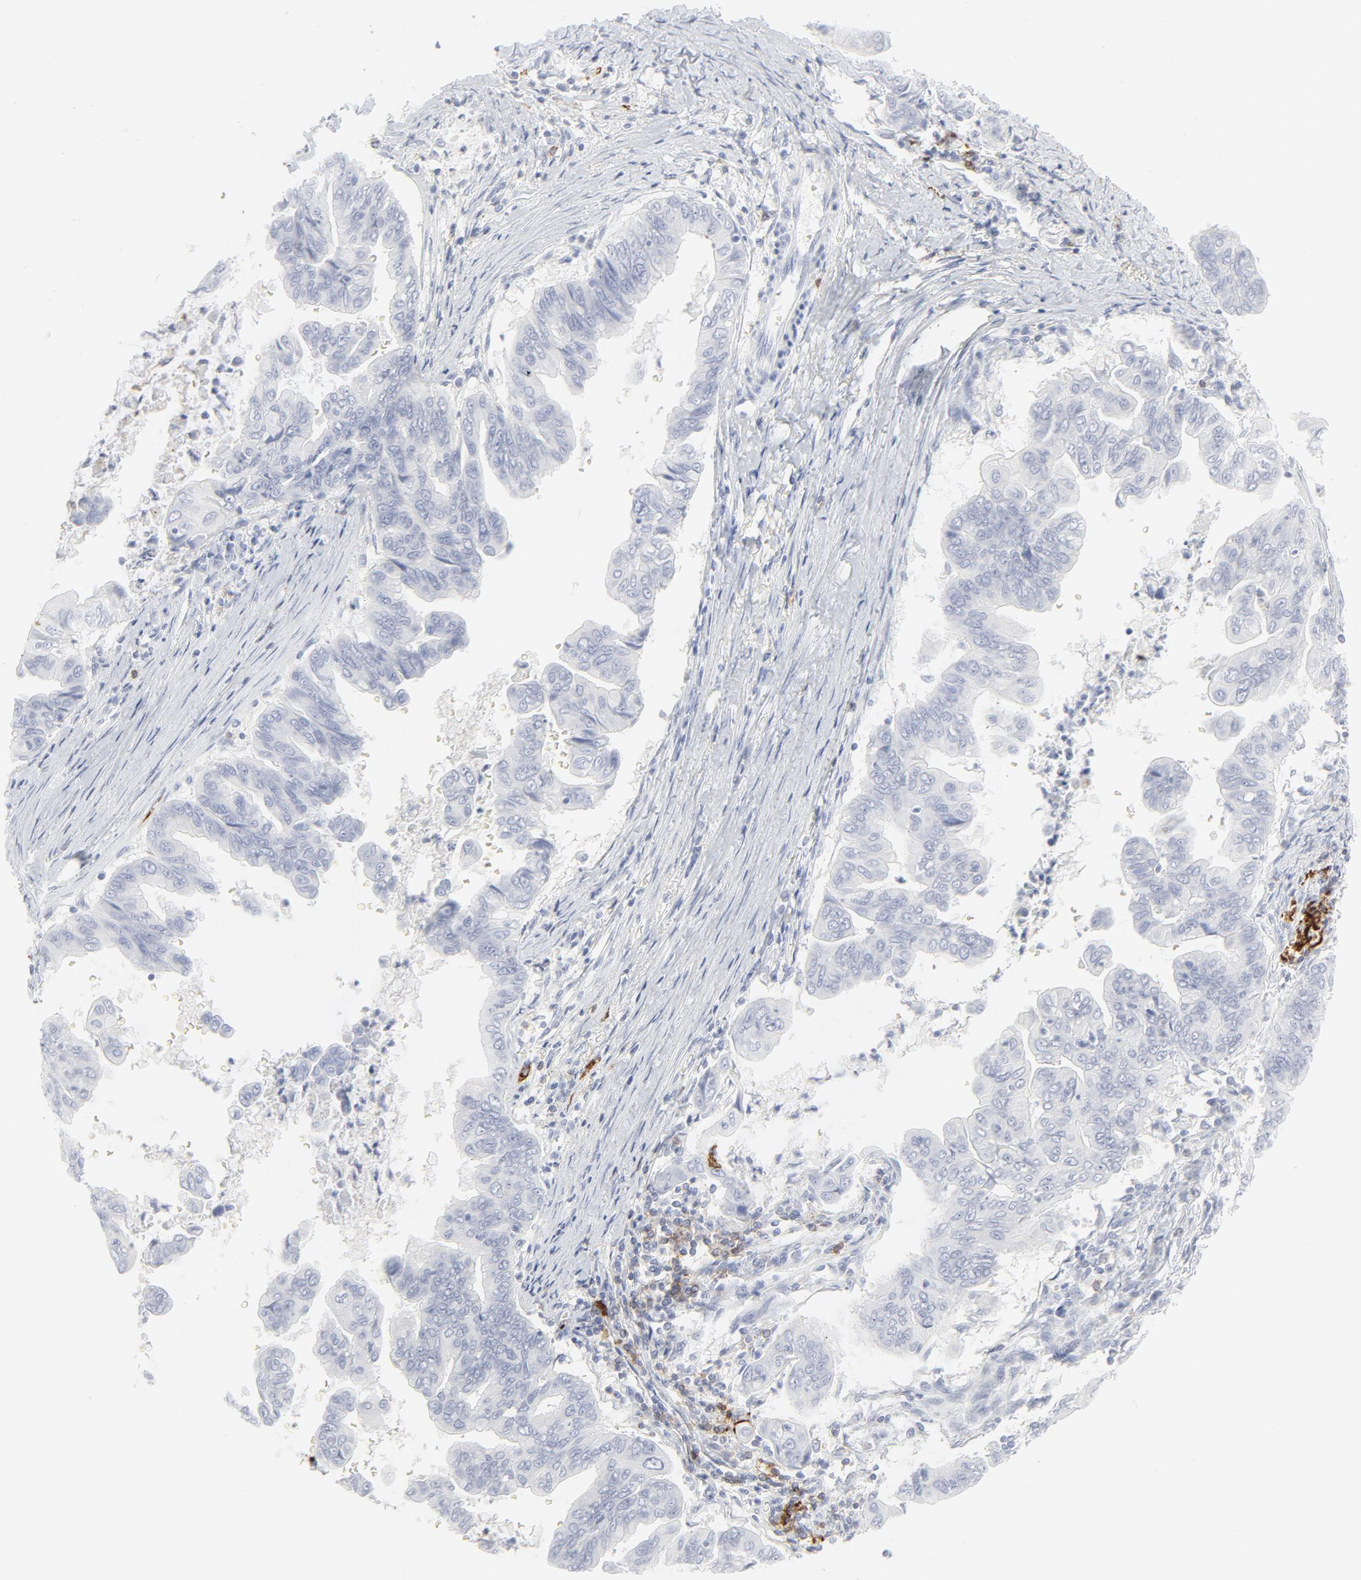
{"staining": {"intensity": "negative", "quantity": "none", "location": "none"}, "tissue": "stomach cancer", "cell_type": "Tumor cells", "image_type": "cancer", "snomed": [{"axis": "morphology", "description": "Adenocarcinoma, NOS"}, {"axis": "topography", "description": "Stomach, upper"}], "caption": "Immunohistochemical staining of stomach adenocarcinoma demonstrates no significant staining in tumor cells.", "gene": "CCR7", "patient": {"sex": "male", "age": 80}}